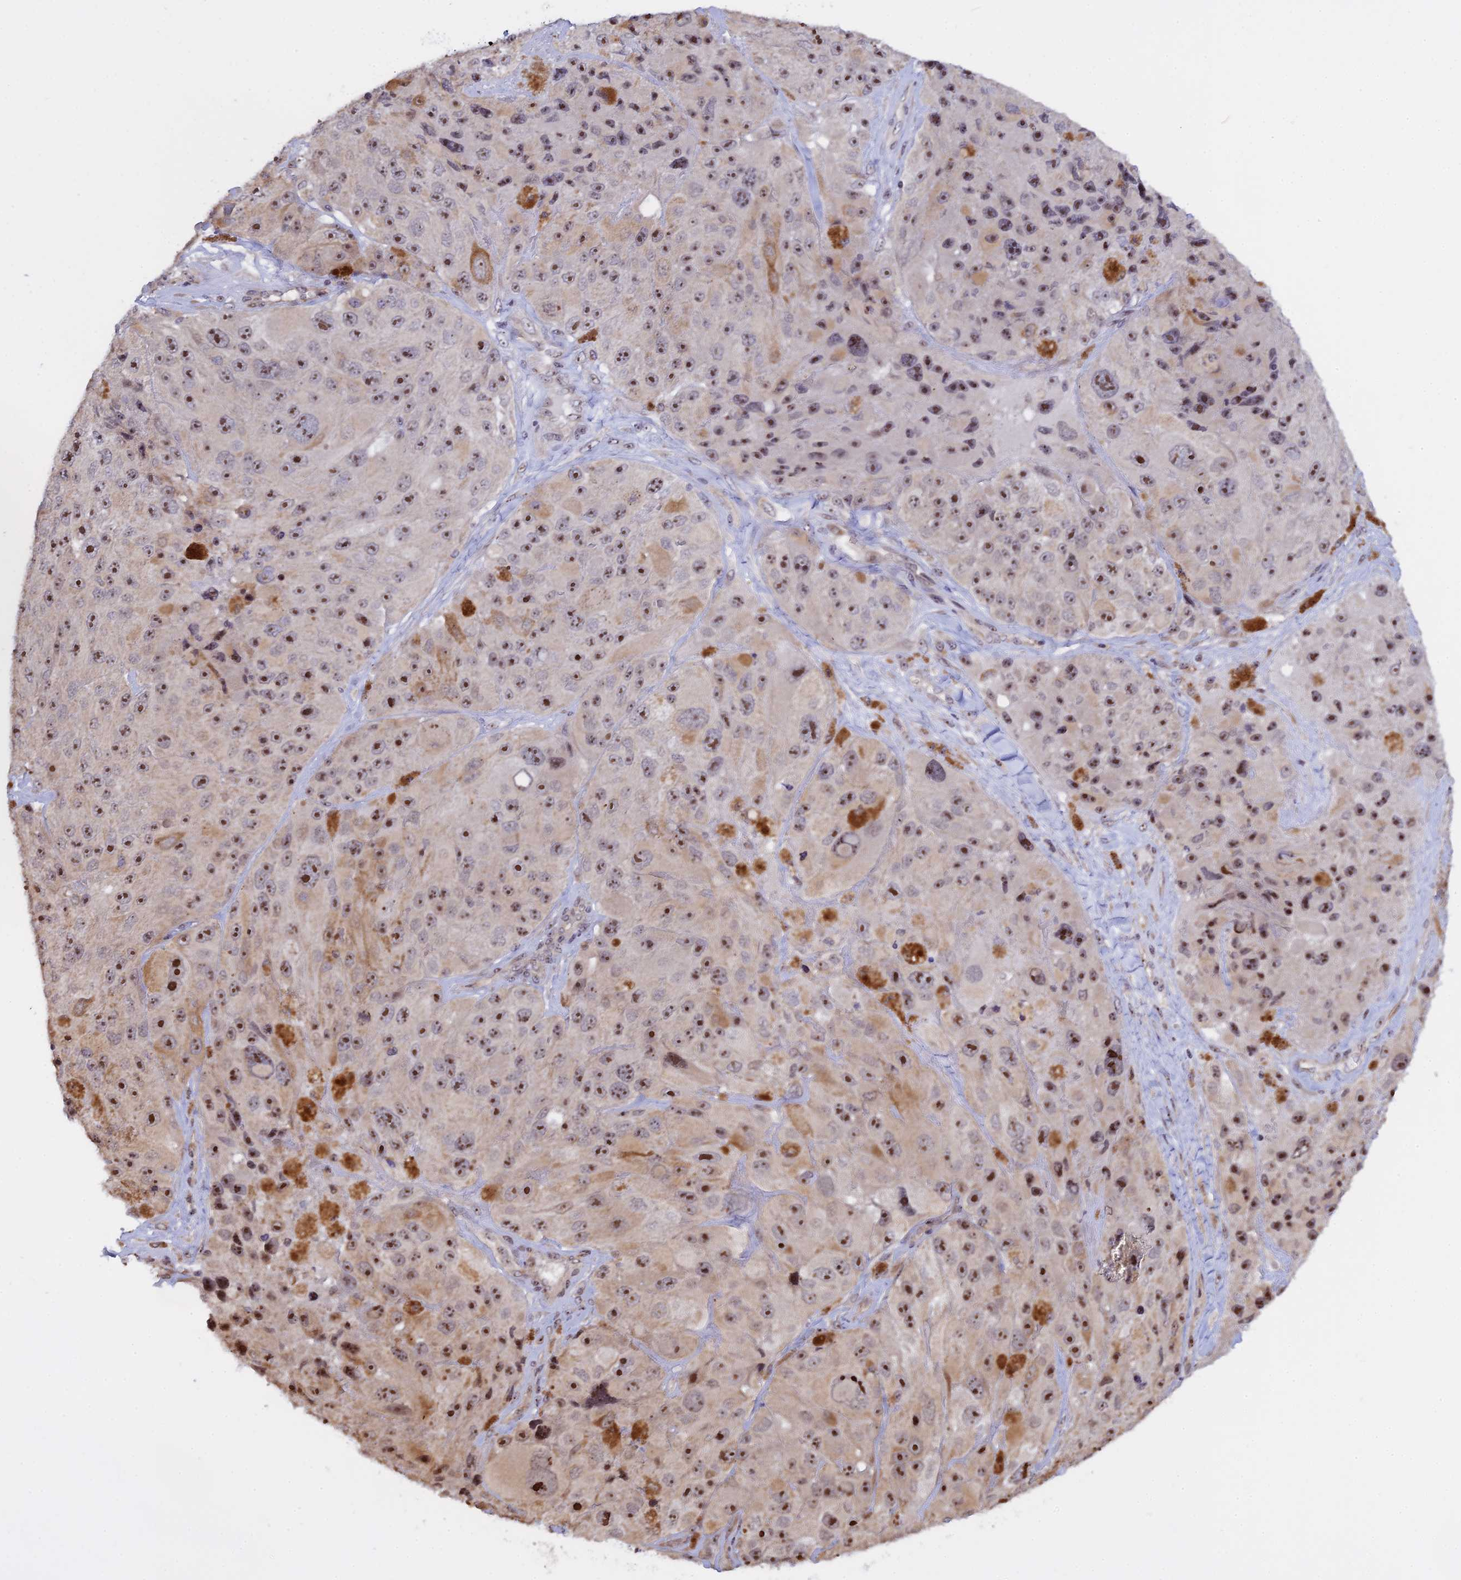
{"staining": {"intensity": "moderate", "quantity": ">75%", "location": "nuclear"}, "tissue": "melanoma", "cell_type": "Tumor cells", "image_type": "cancer", "snomed": [{"axis": "morphology", "description": "Malignant melanoma, Metastatic site"}, {"axis": "topography", "description": "Lymph node"}], "caption": "Malignant melanoma (metastatic site) stained with IHC reveals moderate nuclear expression in about >75% of tumor cells.", "gene": "MGA", "patient": {"sex": "male", "age": 62}}